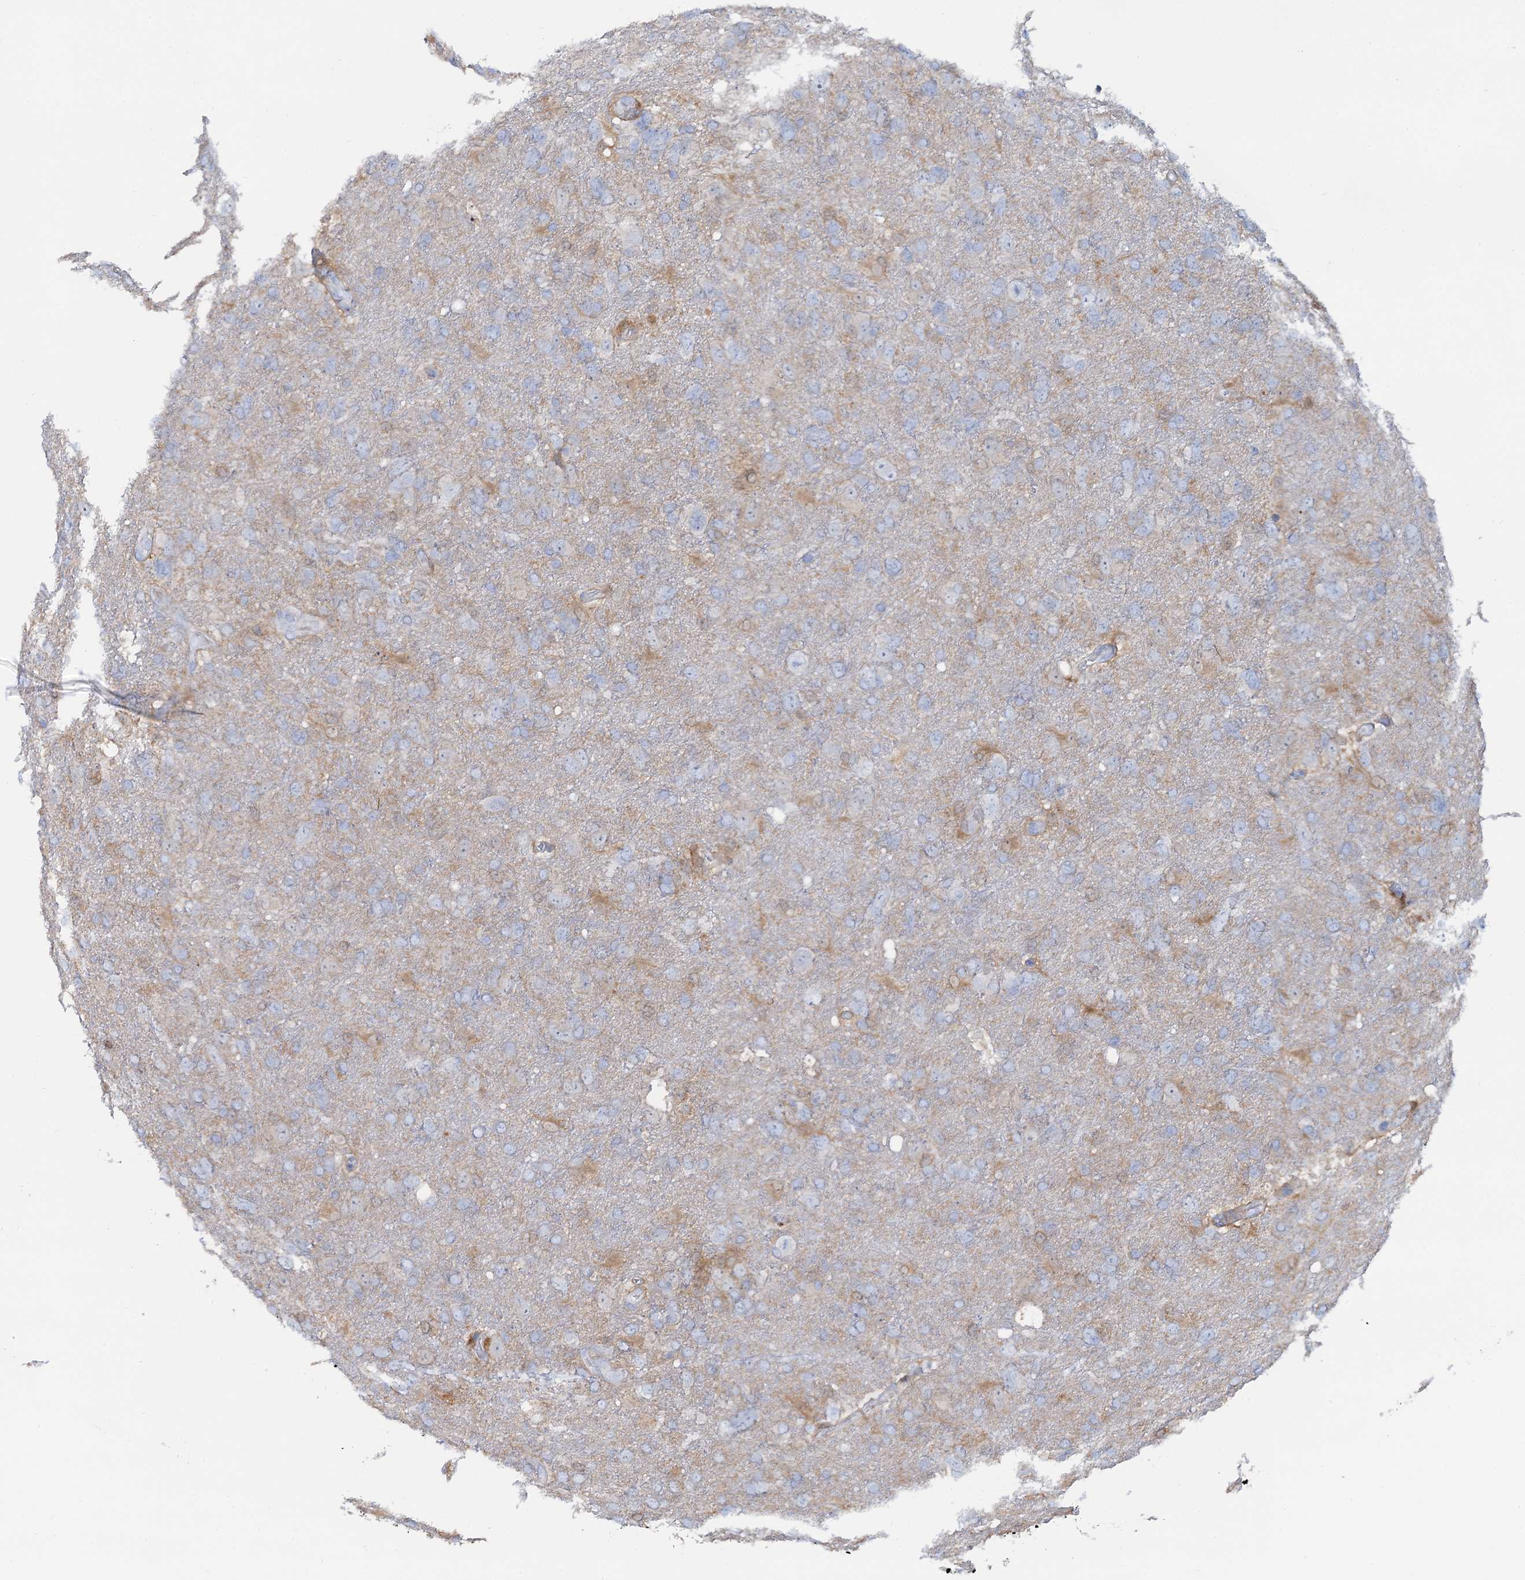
{"staining": {"intensity": "negative", "quantity": "none", "location": "none"}, "tissue": "glioma", "cell_type": "Tumor cells", "image_type": "cancer", "snomed": [{"axis": "morphology", "description": "Glioma, malignant, High grade"}, {"axis": "topography", "description": "Brain"}], "caption": "DAB (3,3'-diaminobenzidine) immunohistochemical staining of human malignant glioma (high-grade) exhibits no significant staining in tumor cells. (DAB (3,3'-diaminobenzidine) immunohistochemistry with hematoxylin counter stain).", "gene": "FAH", "patient": {"sex": "male", "age": 61}}